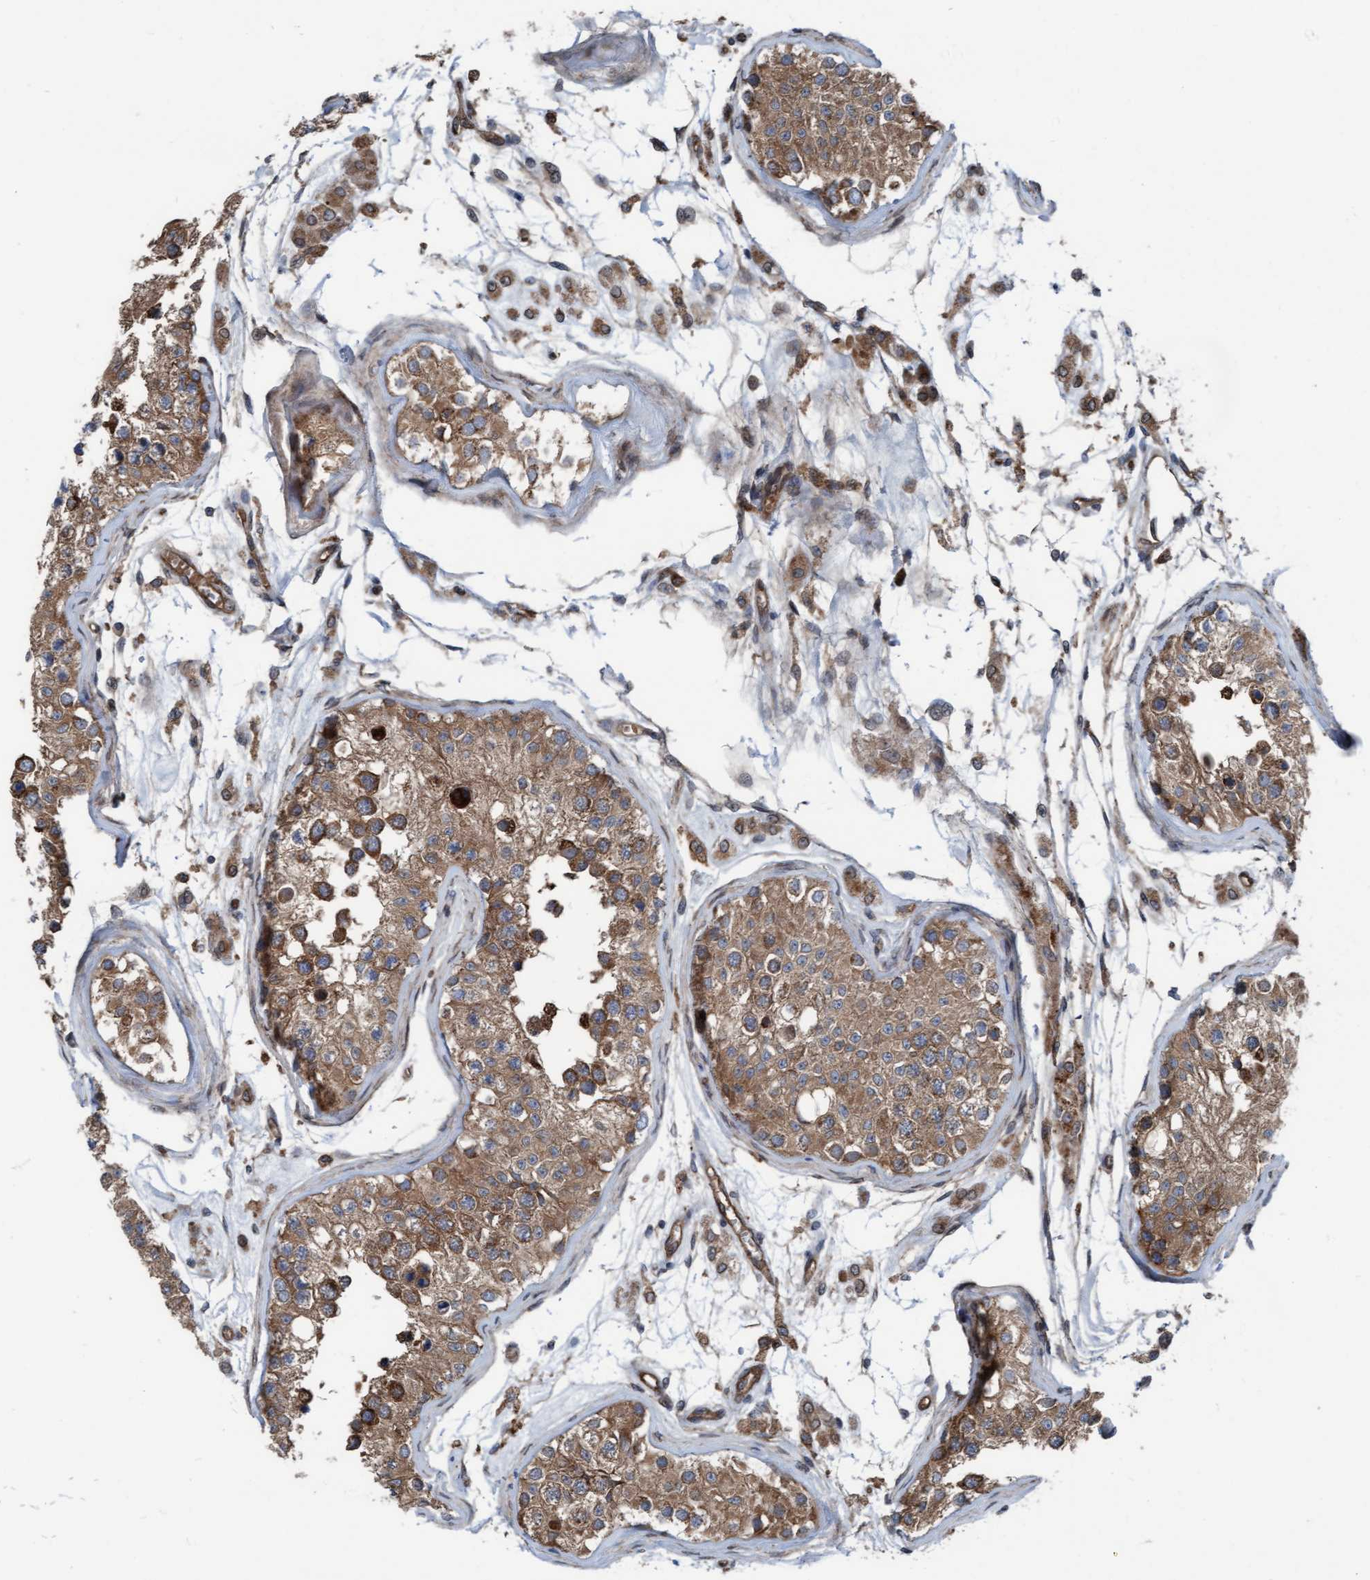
{"staining": {"intensity": "moderate", "quantity": ">75%", "location": "cytoplasmic/membranous"}, "tissue": "testis", "cell_type": "Cells in seminiferous ducts", "image_type": "normal", "snomed": [{"axis": "morphology", "description": "Normal tissue, NOS"}, {"axis": "morphology", "description": "Adenocarcinoma, metastatic, NOS"}, {"axis": "topography", "description": "Testis"}], "caption": "IHC of benign testis shows medium levels of moderate cytoplasmic/membranous expression in approximately >75% of cells in seminiferous ducts.", "gene": "RAP1GAP2", "patient": {"sex": "male", "age": 26}}